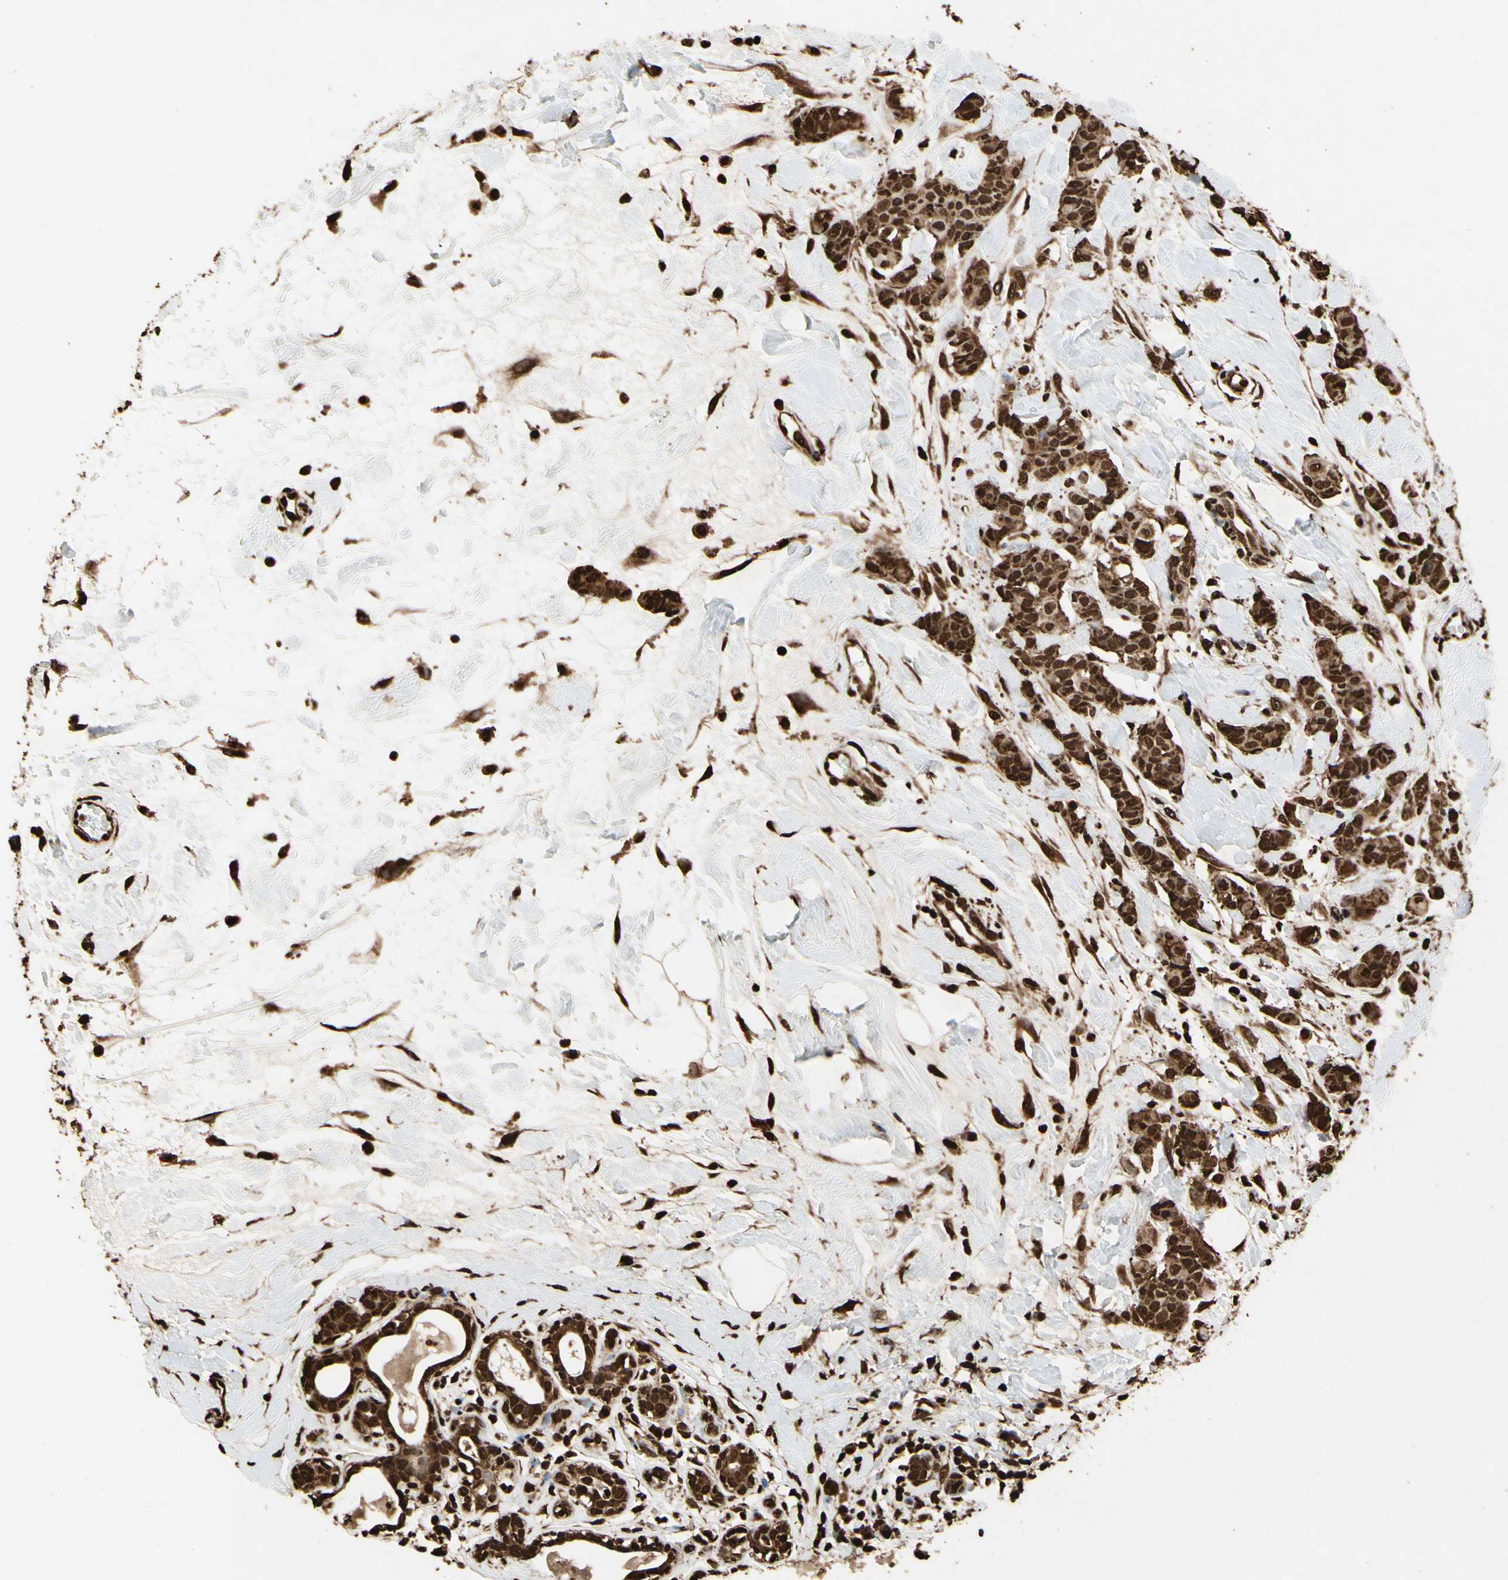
{"staining": {"intensity": "strong", "quantity": ">75%", "location": "cytoplasmic/membranous,nuclear"}, "tissue": "breast cancer", "cell_type": "Tumor cells", "image_type": "cancer", "snomed": [{"axis": "morphology", "description": "Normal tissue, NOS"}, {"axis": "morphology", "description": "Duct carcinoma"}, {"axis": "topography", "description": "Breast"}], "caption": "Strong cytoplasmic/membranous and nuclear positivity for a protein is appreciated in about >75% of tumor cells of intraductal carcinoma (breast) using immunohistochemistry (IHC).", "gene": "HNRNPK", "patient": {"sex": "female", "age": 40}}